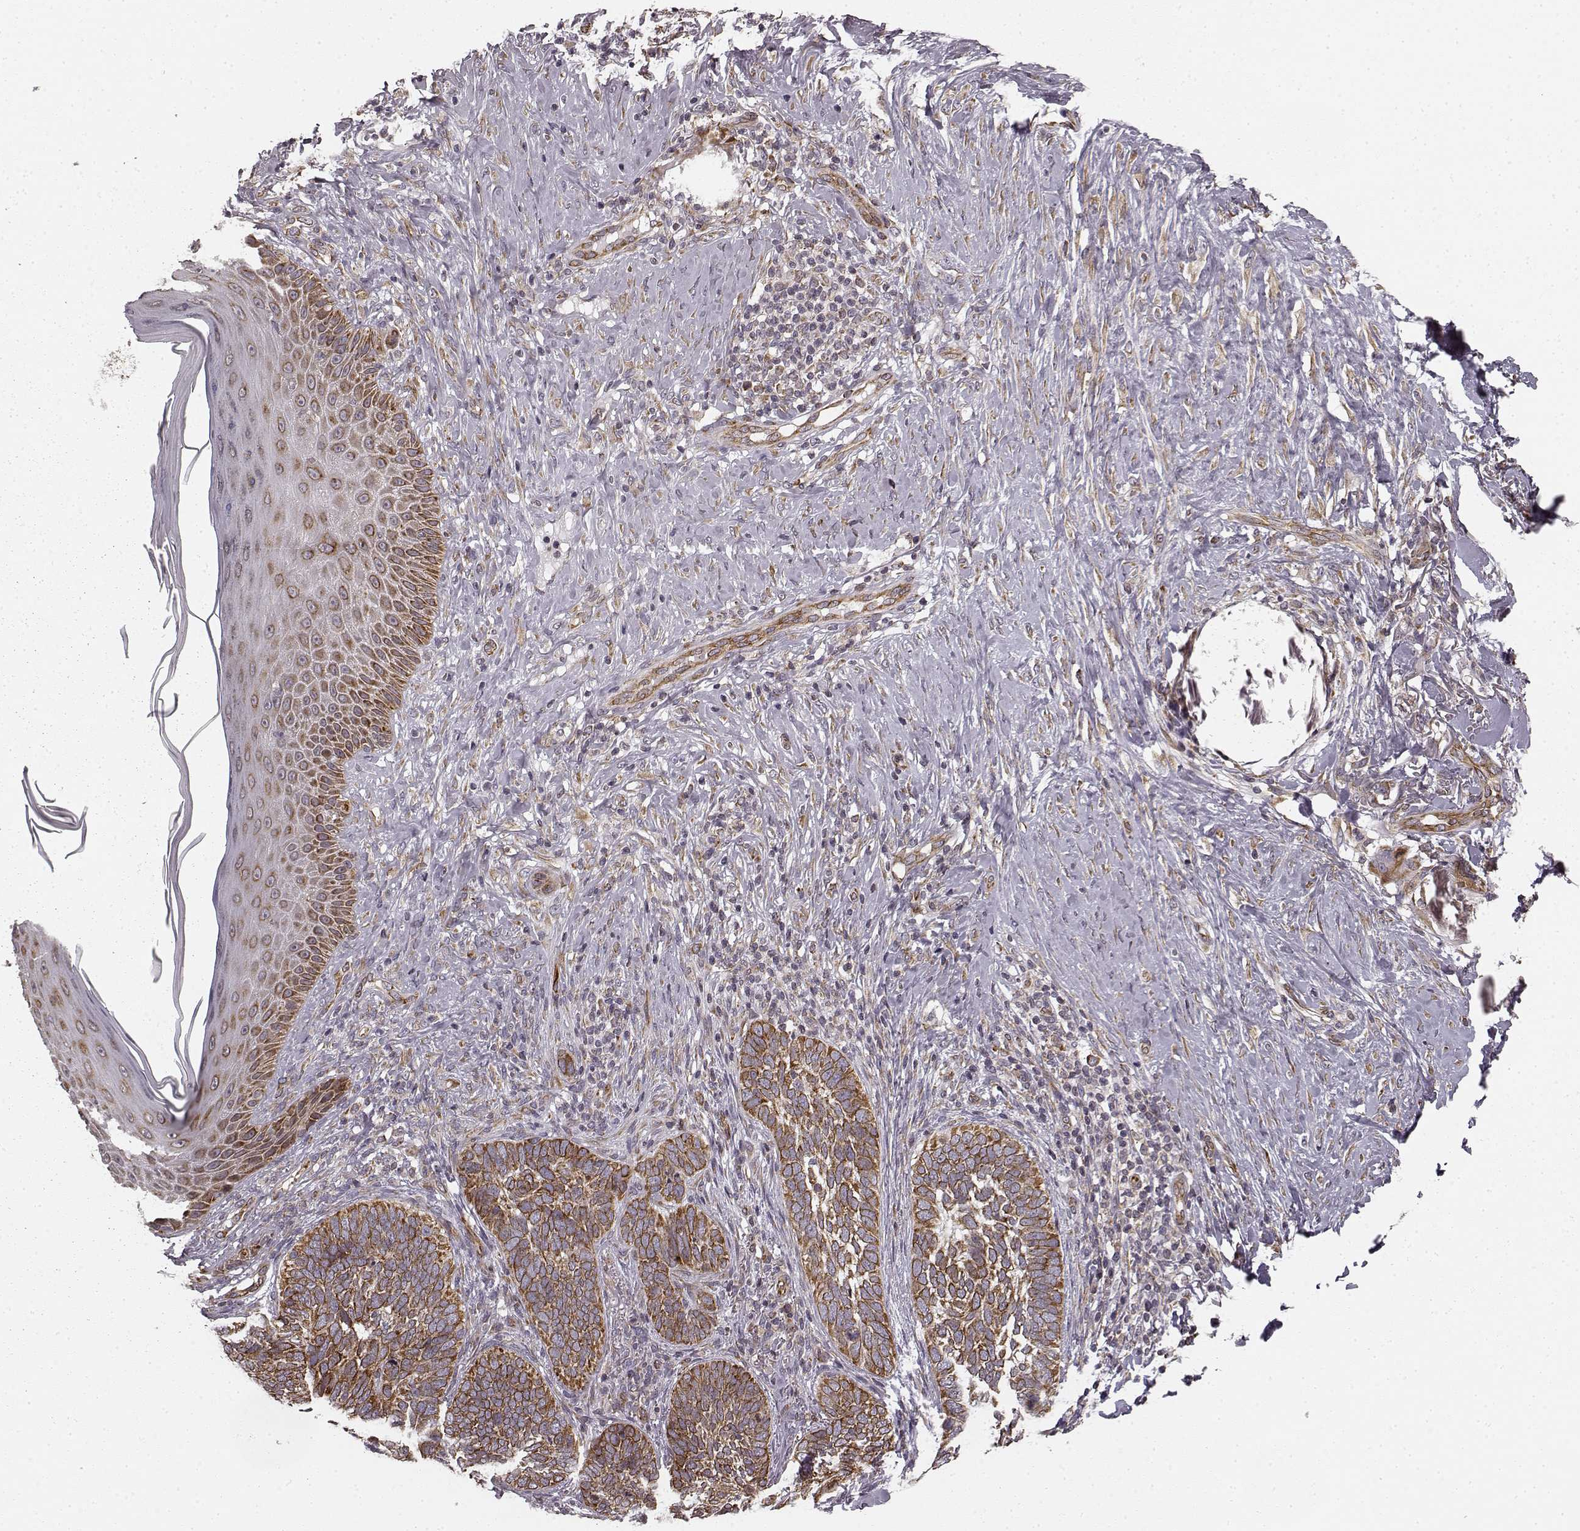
{"staining": {"intensity": "strong", "quantity": ">75%", "location": "cytoplasmic/membranous"}, "tissue": "skin cancer", "cell_type": "Tumor cells", "image_type": "cancer", "snomed": [{"axis": "morphology", "description": "Normal tissue, NOS"}, {"axis": "morphology", "description": "Basal cell carcinoma"}, {"axis": "topography", "description": "Skin"}], "caption": "This histopathology image displays immunohistochemistry staining of human skin cancer, with high strong cytoplasmic/membranous positivity in about >75% of tumor cells.", "gene": "TMEM14A", "patient": {"sex": "male", "age": 46}}